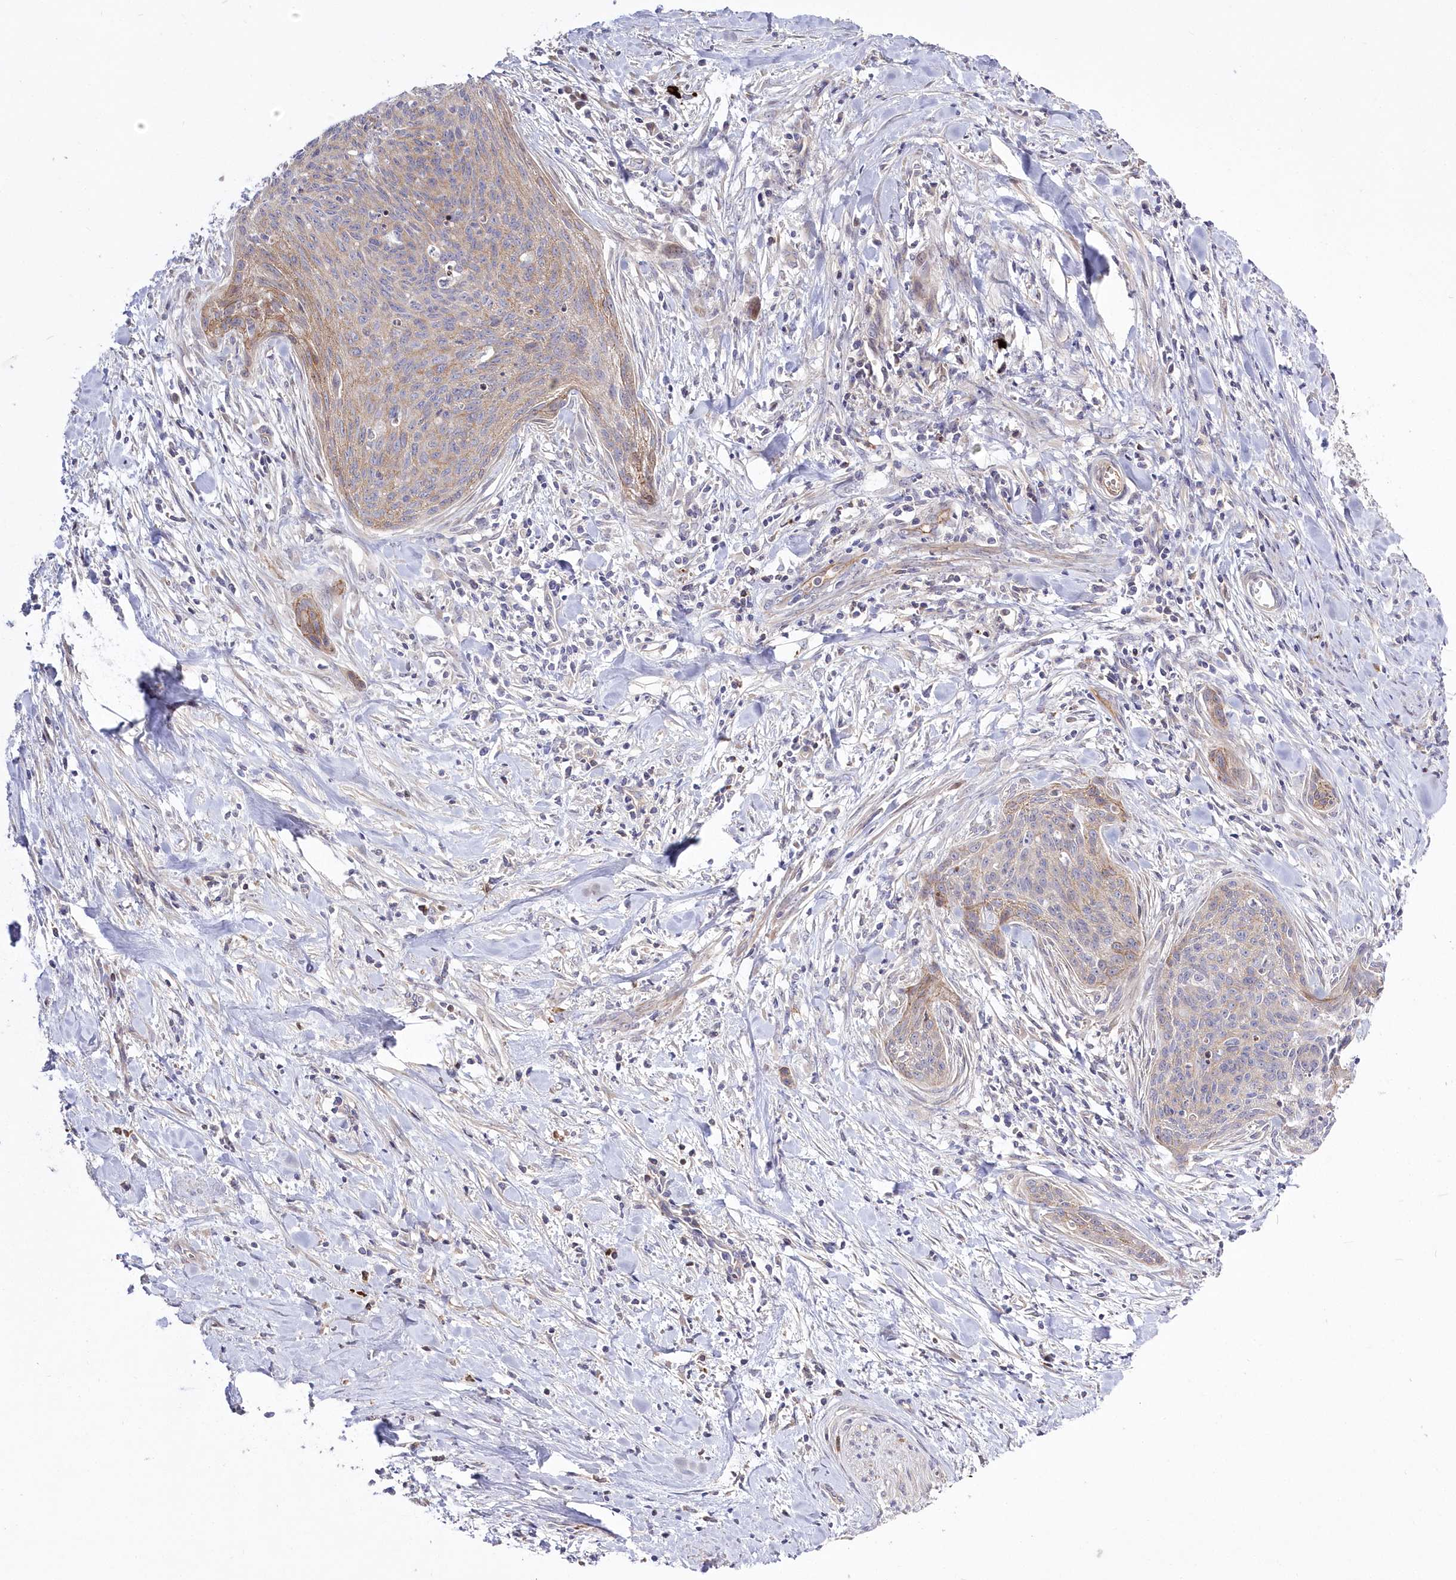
{"staining": {"intensity": "moderate", "quantity": "25%-75%", "location": "cytoplasmic/membranous"}, "tissue": "cervical cancer", "cell_type": "Tumor cells", "image_type": "cancer", "snomed": [{"axis": "morphology", "description": "Squamous cell carcinoma, NOS"}, {"axis": "topography", "description": "Cervix"}], "caption": "Human squamous cell carcinoma (cervical) stained with a brown dye demonstrates moderate cytoplasmic/membranous positive staining in about 25%-75% of tumor cells.", "gene": "WBP1L", "patient": {"sex": "female", "age": 55}}